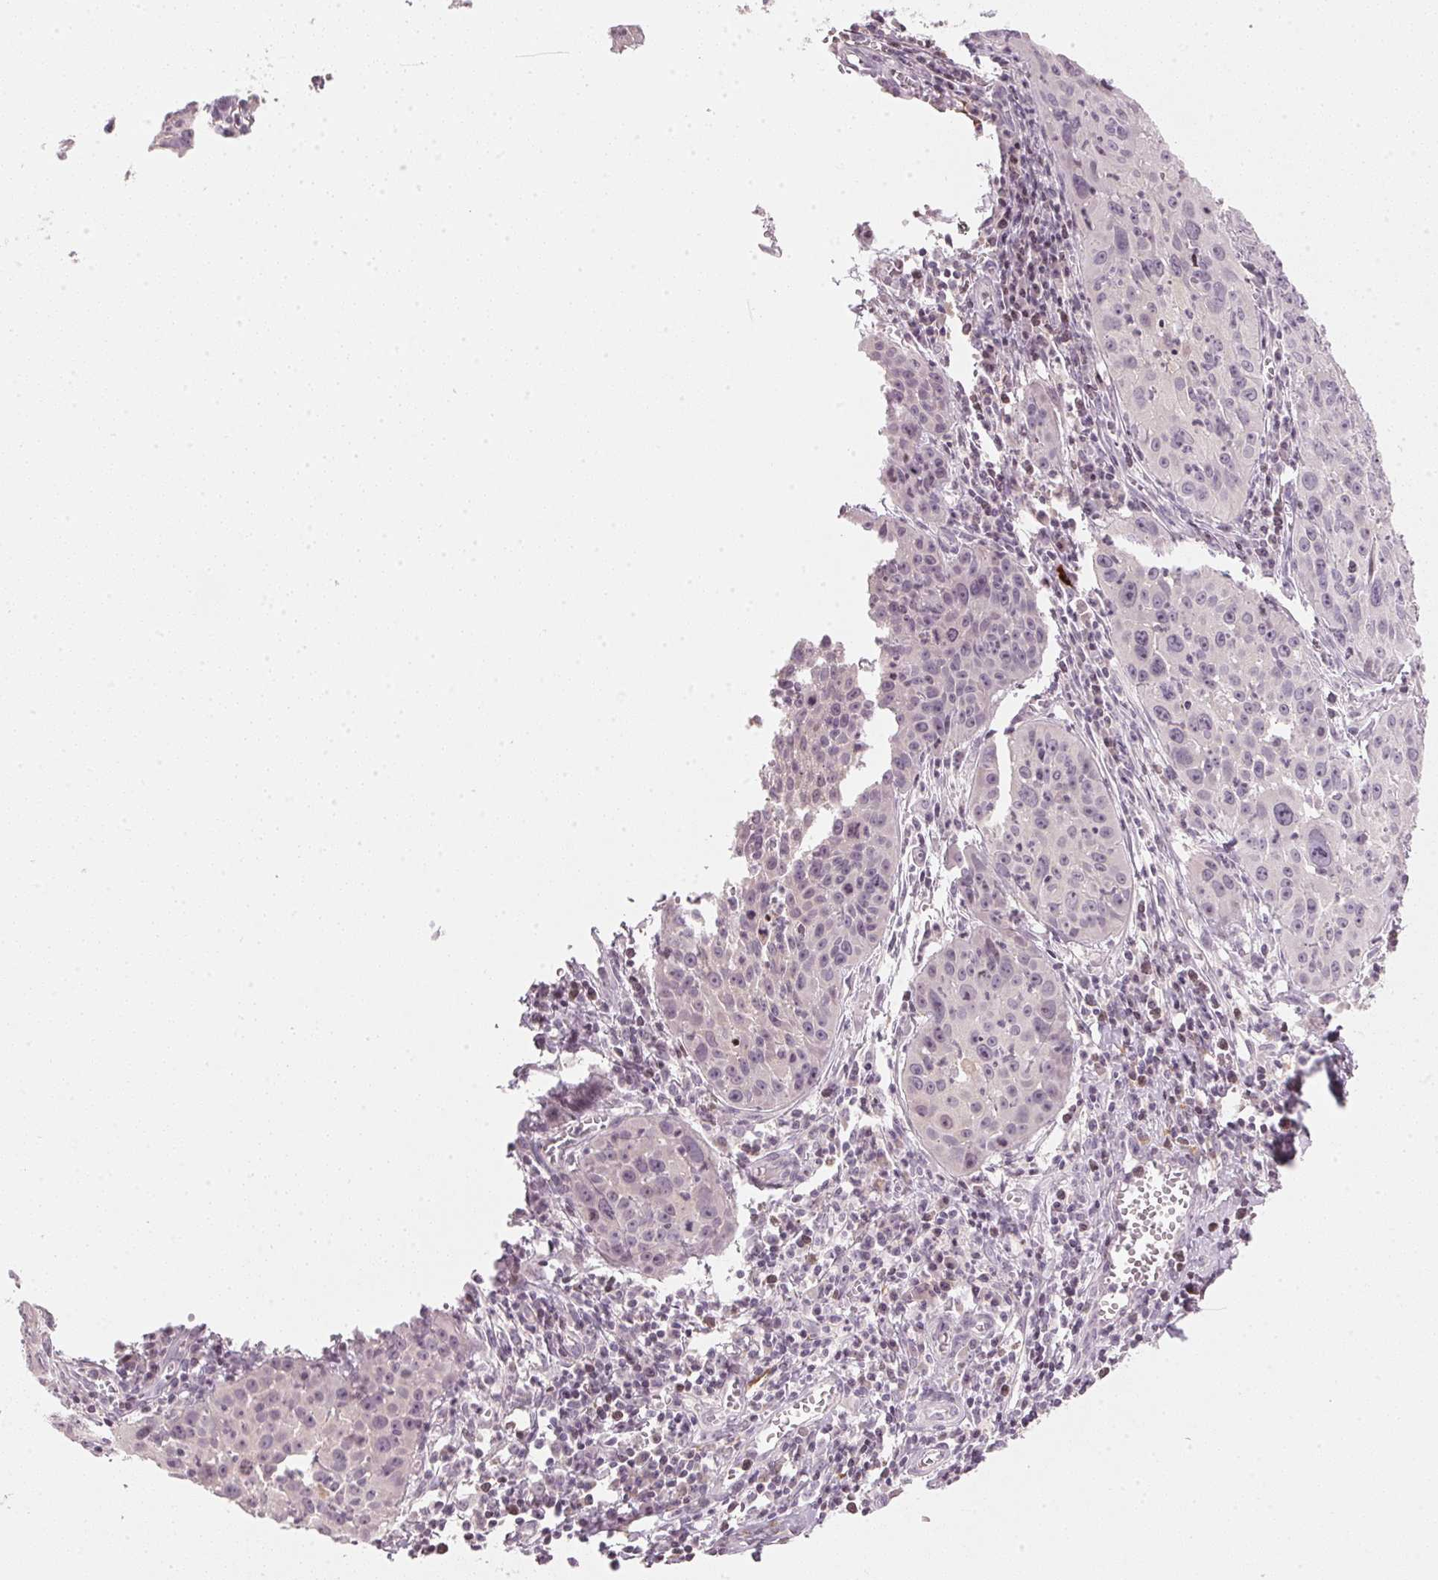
{"staining": {"intensity": "negative", "quantity": "none", "location": "none"}, "tissue": "cervical cancer", "cell_type": "Tumor cells", "image_type": "cancer", "snomed": [{"axis": "morphology", "description": "Squamous cell carcinoma, NOS"}, {"axis": "topography", "description": "Cervix"}], "caption": "Tumor cells show no significant staining in cervical cancer (squamous cell carcinoma).", "gene": "SFRP4", "patient": {"sex": "female", "age": 31}}